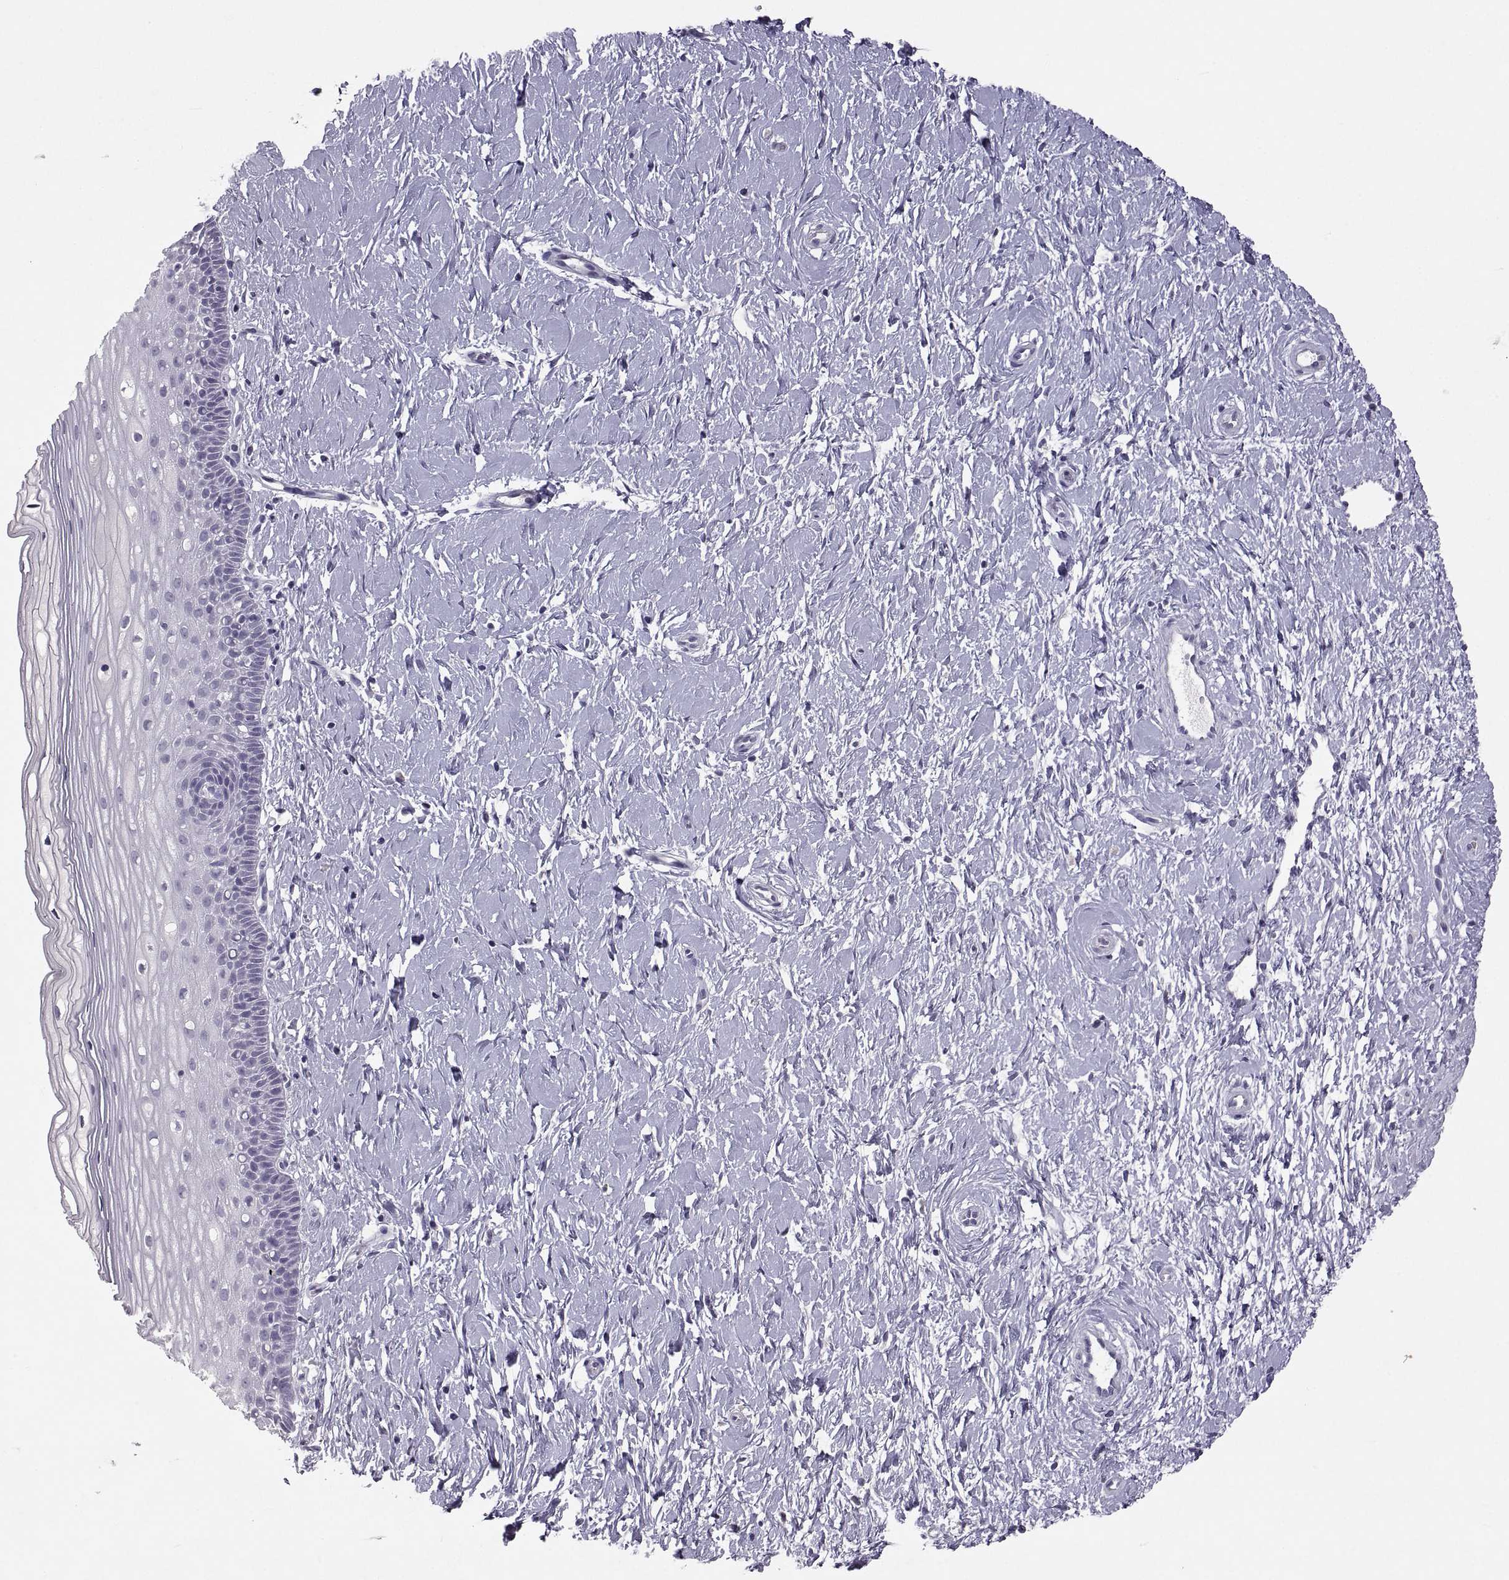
{"staining": {"intensity": "negative", "quantity": "none", "location": "none"}, "tissue": "cervix", "cell_type": "Glandular cells", "image_type": "normal", "snomed": [{"axis": "morphology", "description": "Normal tissue, NOS"}, {"axis": "topography", "description": "Cervix"}], "caption": "An IHC image of benign cervix is shown. There is no staining in glandular cells of cervix.", "gene": "SOX21", "patient": {"sex": "female", "age": 37}}